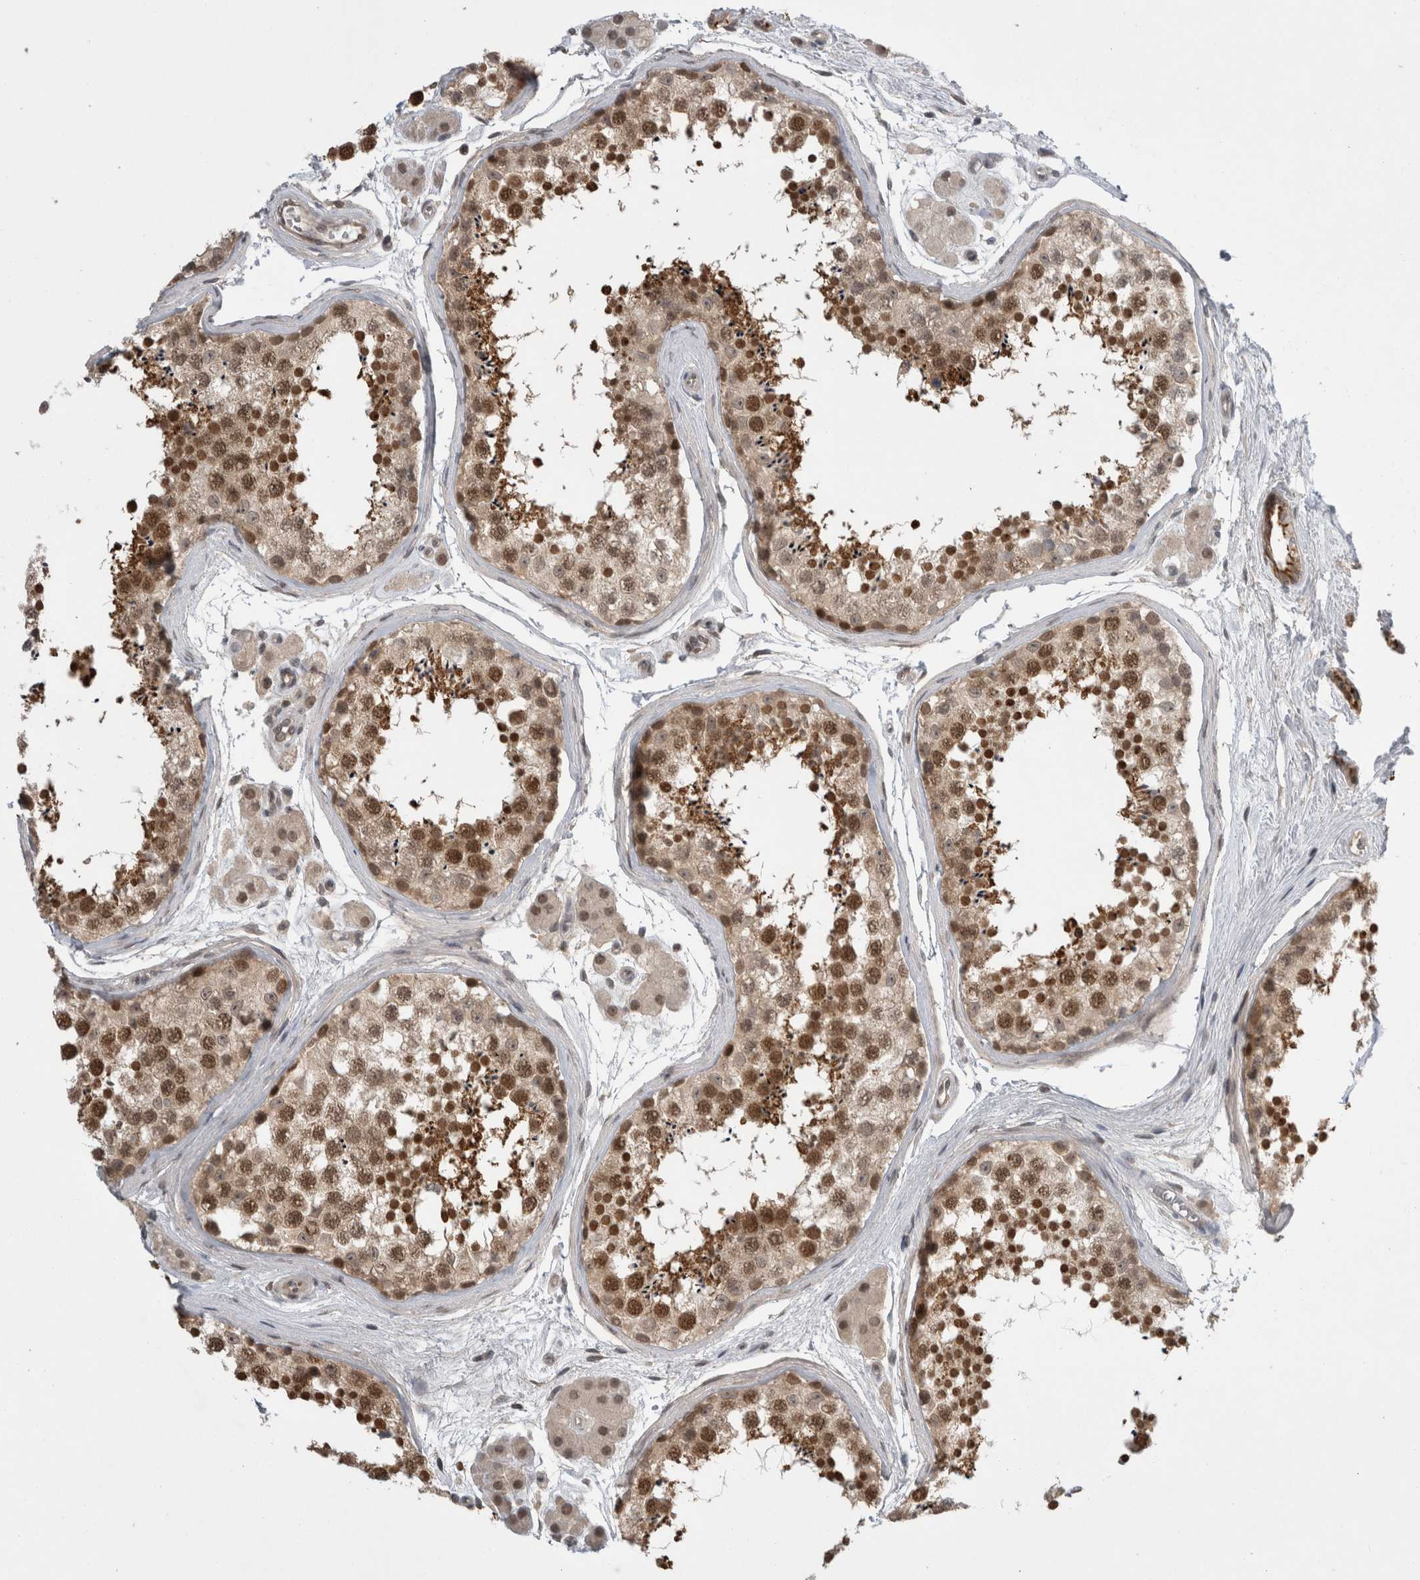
{"staining": {"intensity": "moderate", "quantity": ">75%", "location": "cytoplasmic/membranous,nuclear"}, "tissue": "testis", "cell_type": "Cells in seminiferous ducts", "image_type": "normal", "snomed": [{"axis": "morphology", "description": "Normal tissue, NOS"}, {"axis": "topography", "description": "Testis"}], "caption": "Immunohistochemical staining of normal human testis shows medium levels of moderate cytoplasmic/membranous,nuclear expression in about >75% of cells in seminiferous ducts. Nuclei are stained in blue.", "gene": "ZNF341", "patient": {"sex": "male", "age": 56}}